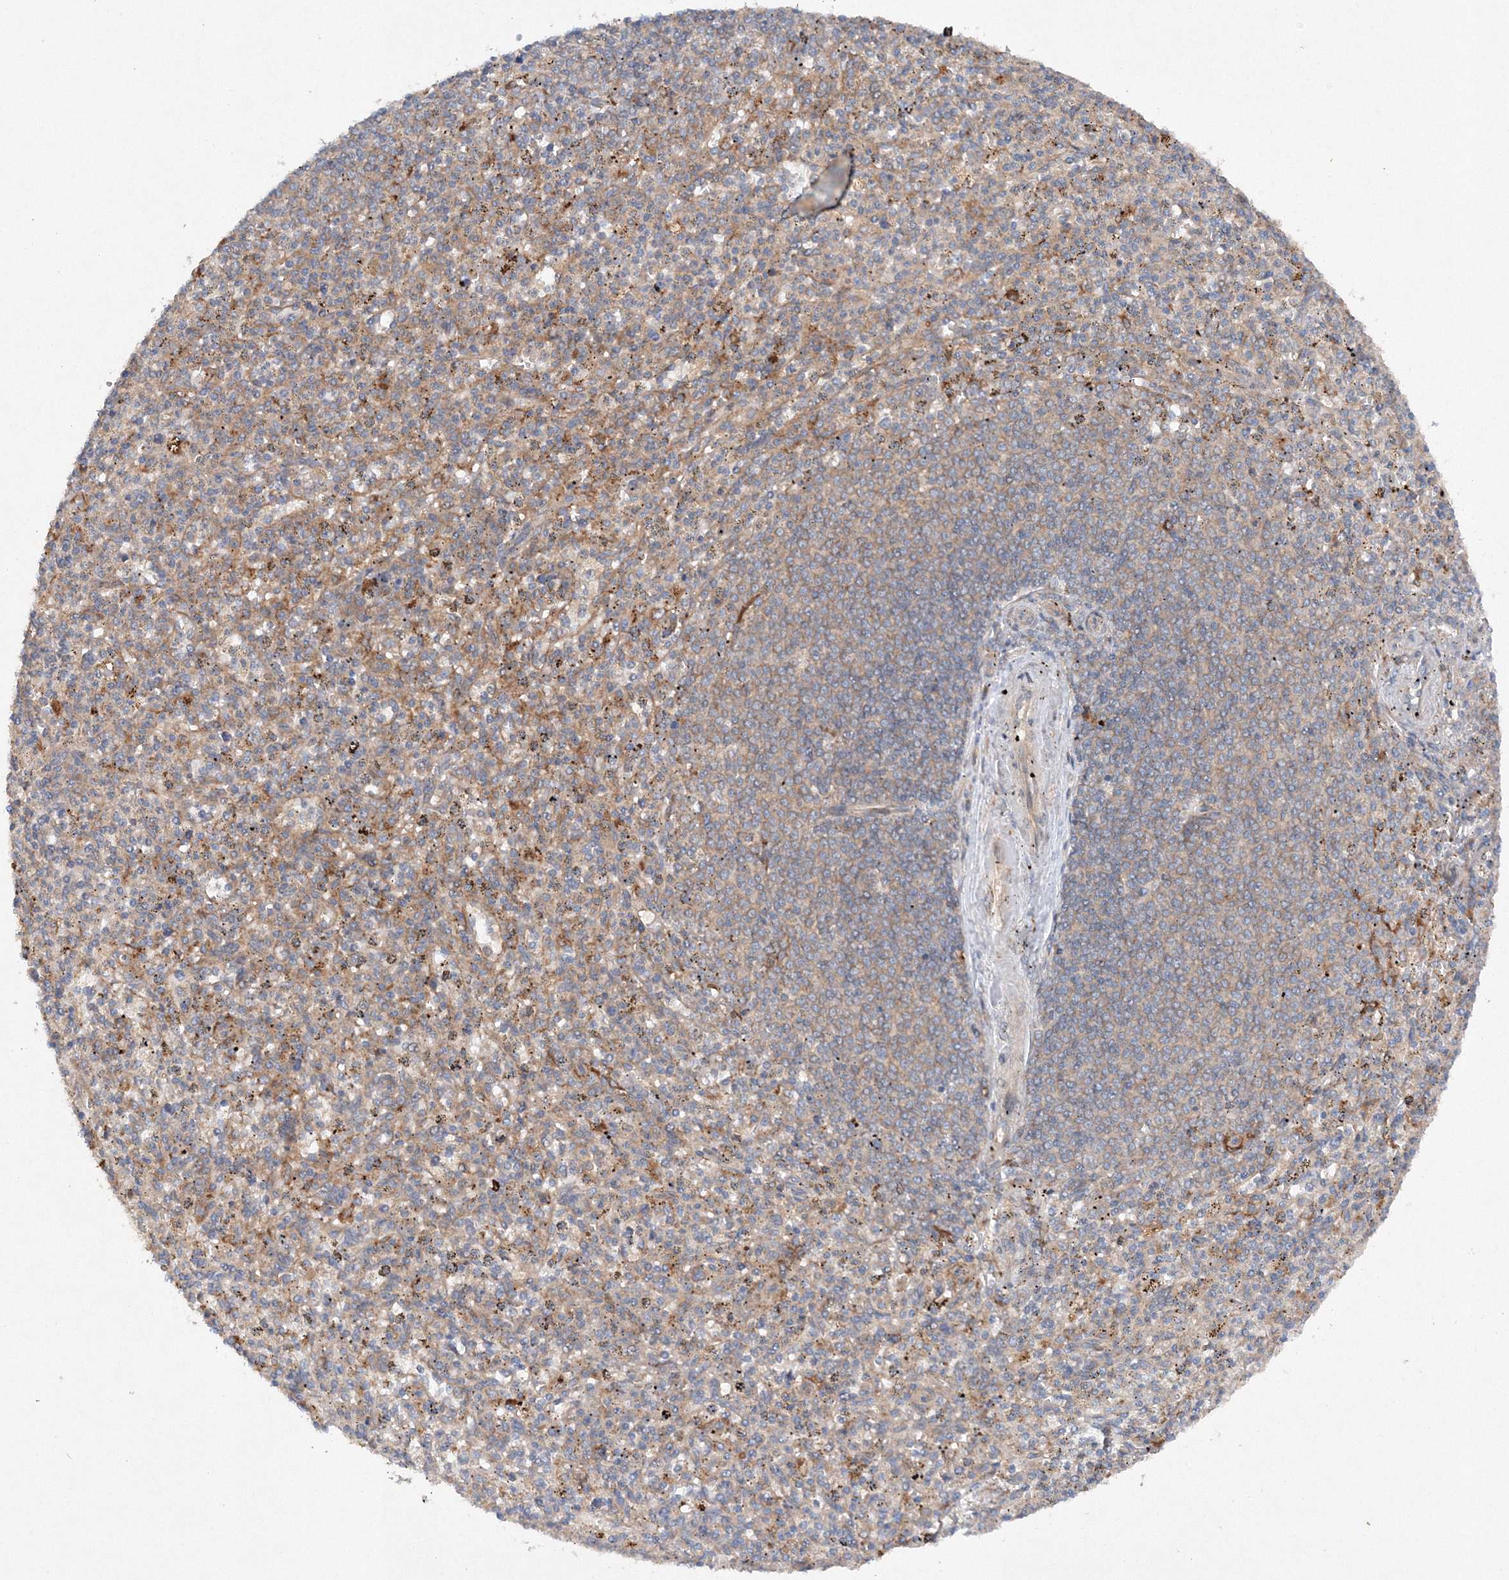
{"staining": {"intensity": "moderate", "quantity": "<25%", "location": "cytoplasmic/membranous"}, "tissue": "spleen", "cell_type": "Cells in red pulp", "image_type": "normal", "snomed": [{"axis": "morphology", "description": "Normal tissue, NOS"}, {"axis": "topography", "description": "Spleen"}], "caption": "This photomicrograph shows immunohistochemistry staining of unremarkable spleen, with low moderate cytoplasmic/membranous expression in approximately <25% of cells in red pulp.", "gene": "SLC36A1", "patient": {"sex": "male", "age": 72}}